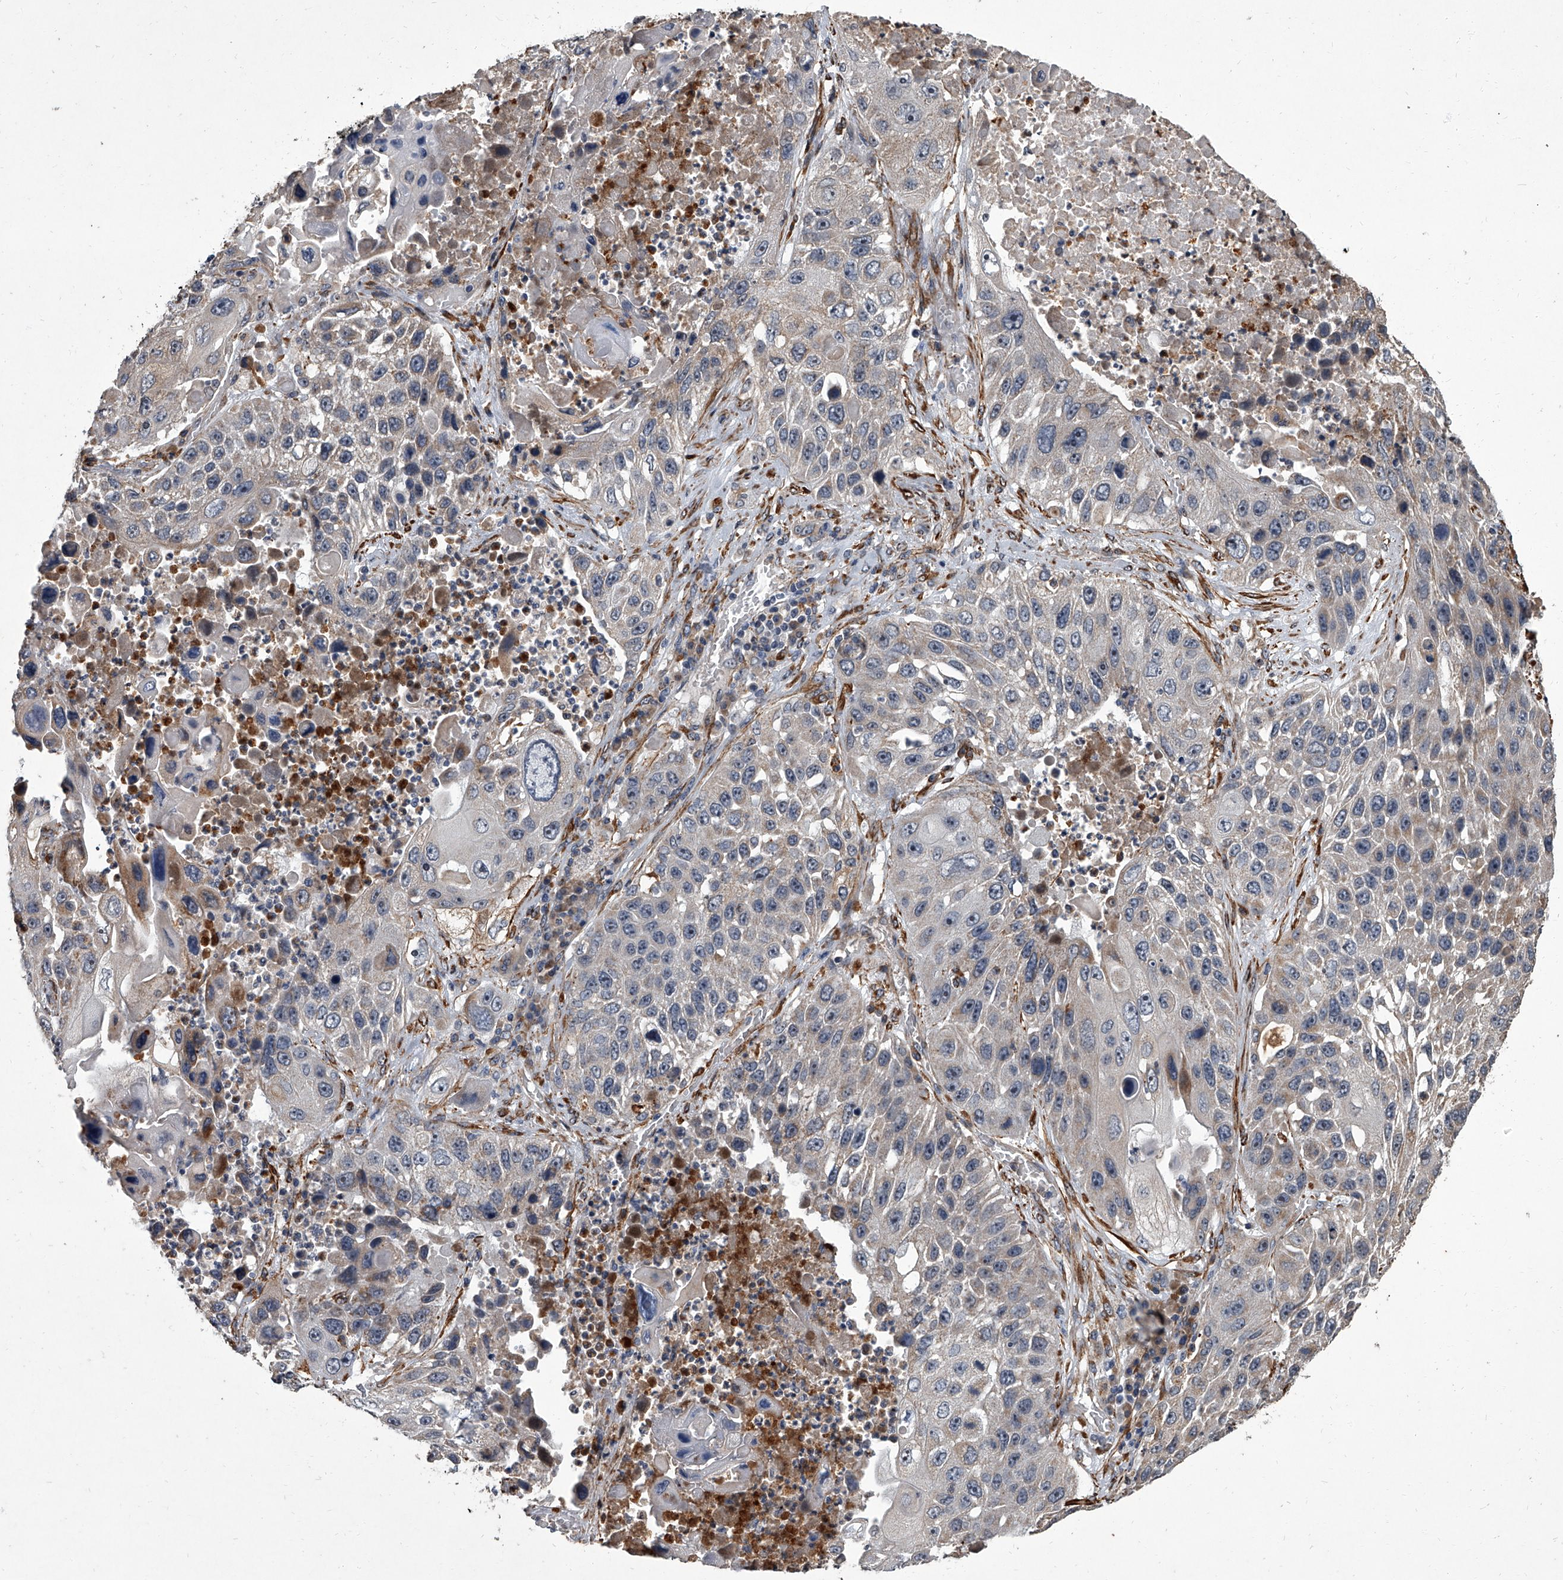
{"staining": {"intensity": "negative", "quantity": "none", "location": "none"}, "tissue": "lung cancer", "cell_type": "Tumor cells", "image_type": "cancer", "snomed": [{"axis": "morphology", "description": "Squamous cell carcinoma, NOS"}, {"axis": "topography", "description": "Lung"}], "caption": "DAB (3,3'-diaminobenzidine) immunohistochemical staining of human lung squamous cell carcinoma exhibits no significant expression in tumor cells.", "gene": "SIRT4", "patient": {"sex": "male", "age": 61}}